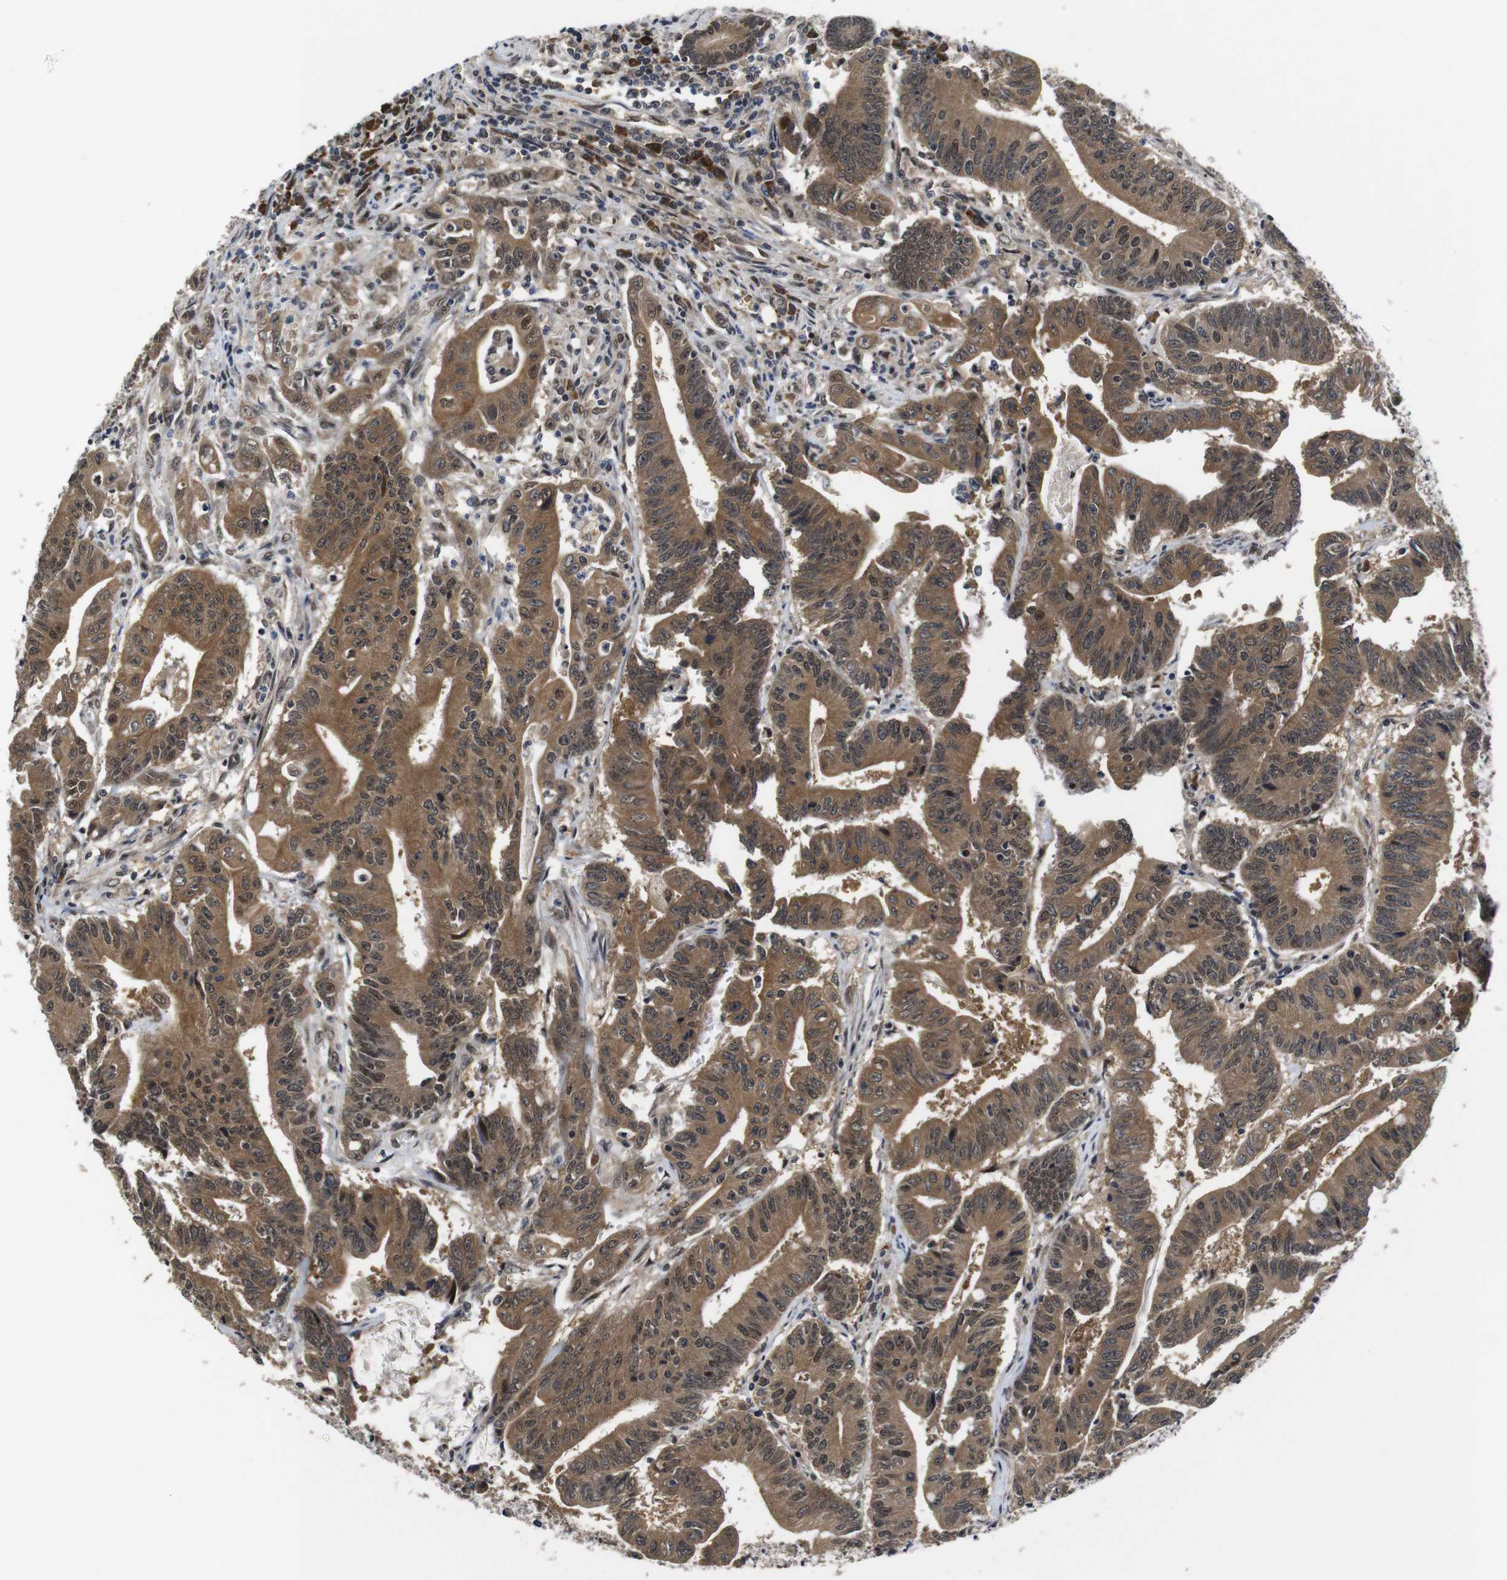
{"staining": {"intensity": "moderate", "quantity": ">75%", "location": "cytoplasmic/membranous"}, "tissue": "colorectal cancer", "cell_type": "Tumor cells", "image_type": "cancer", "snomed": [{"axis": "morphology", "description": "Adenocarcinoma, NOS"}, {"axis": "topography", "description": "Colon"}], "caption": "Immunohistochemical staining of colorectal adenocarcinoma exhibits medium levels of moderate cytoplasmic/membranous protein expression in approximately >75% of tumor cells.", "gene": "ZBTB46", "patient": {"sex": "male", "age": 45}}